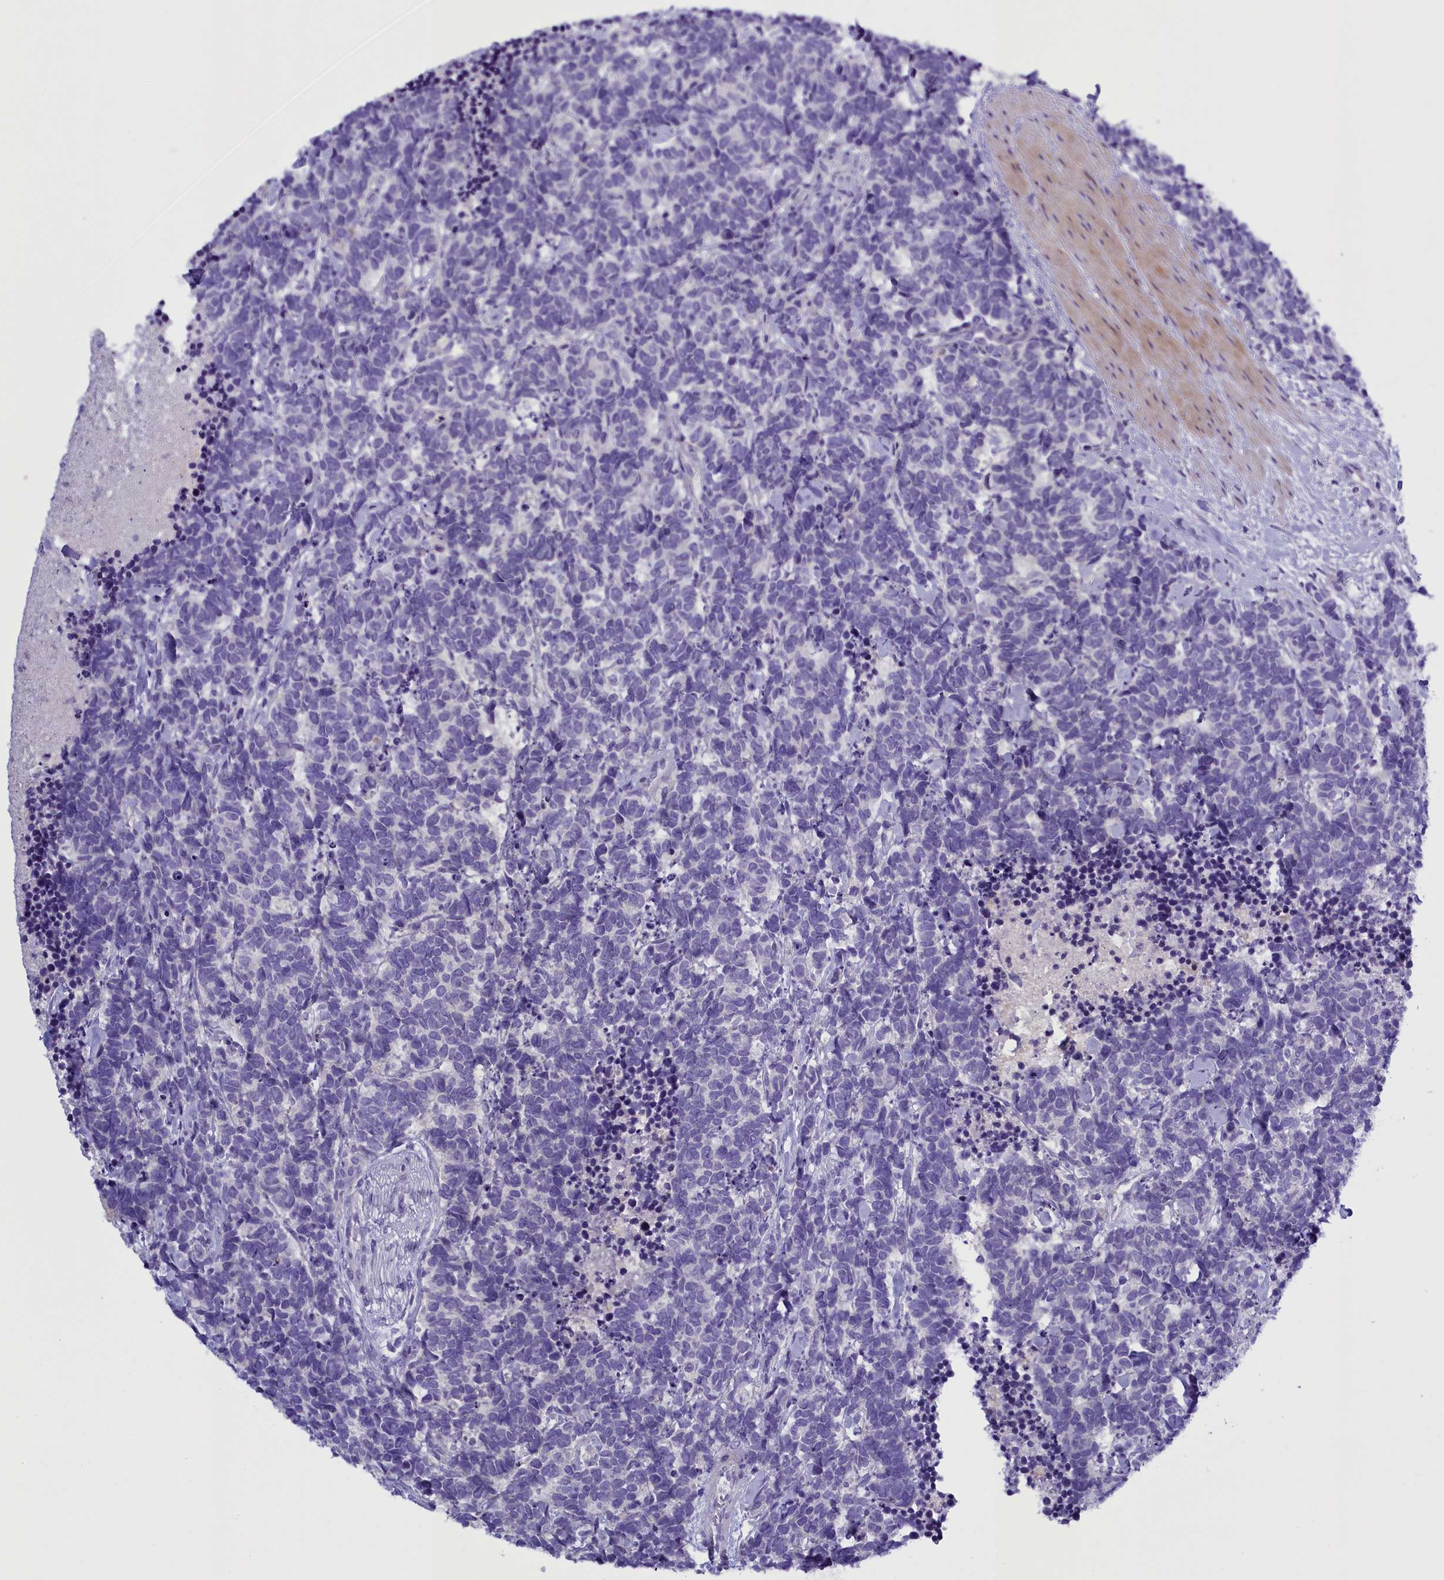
{"staining": {"intensity": "negative", "quantity": "none", "location": "none"}, "tissue": "carcinoid", "cell_type": "Tumor cells", "image_type": "cancer", "snomed": [{"axis": "morphology", "description": "Carcinoma, NOS"}, {"axis": "morphology", "description": "Carcinoid, malignant, NOS"}, {"axis": "topography", "description": "Prostate"}], "caption": "Immunohistochemistry of carcinoid exhibits no expression in tumor cells.", "gene": "RTTN", "patient": {"sex": "male", "age": 57}}